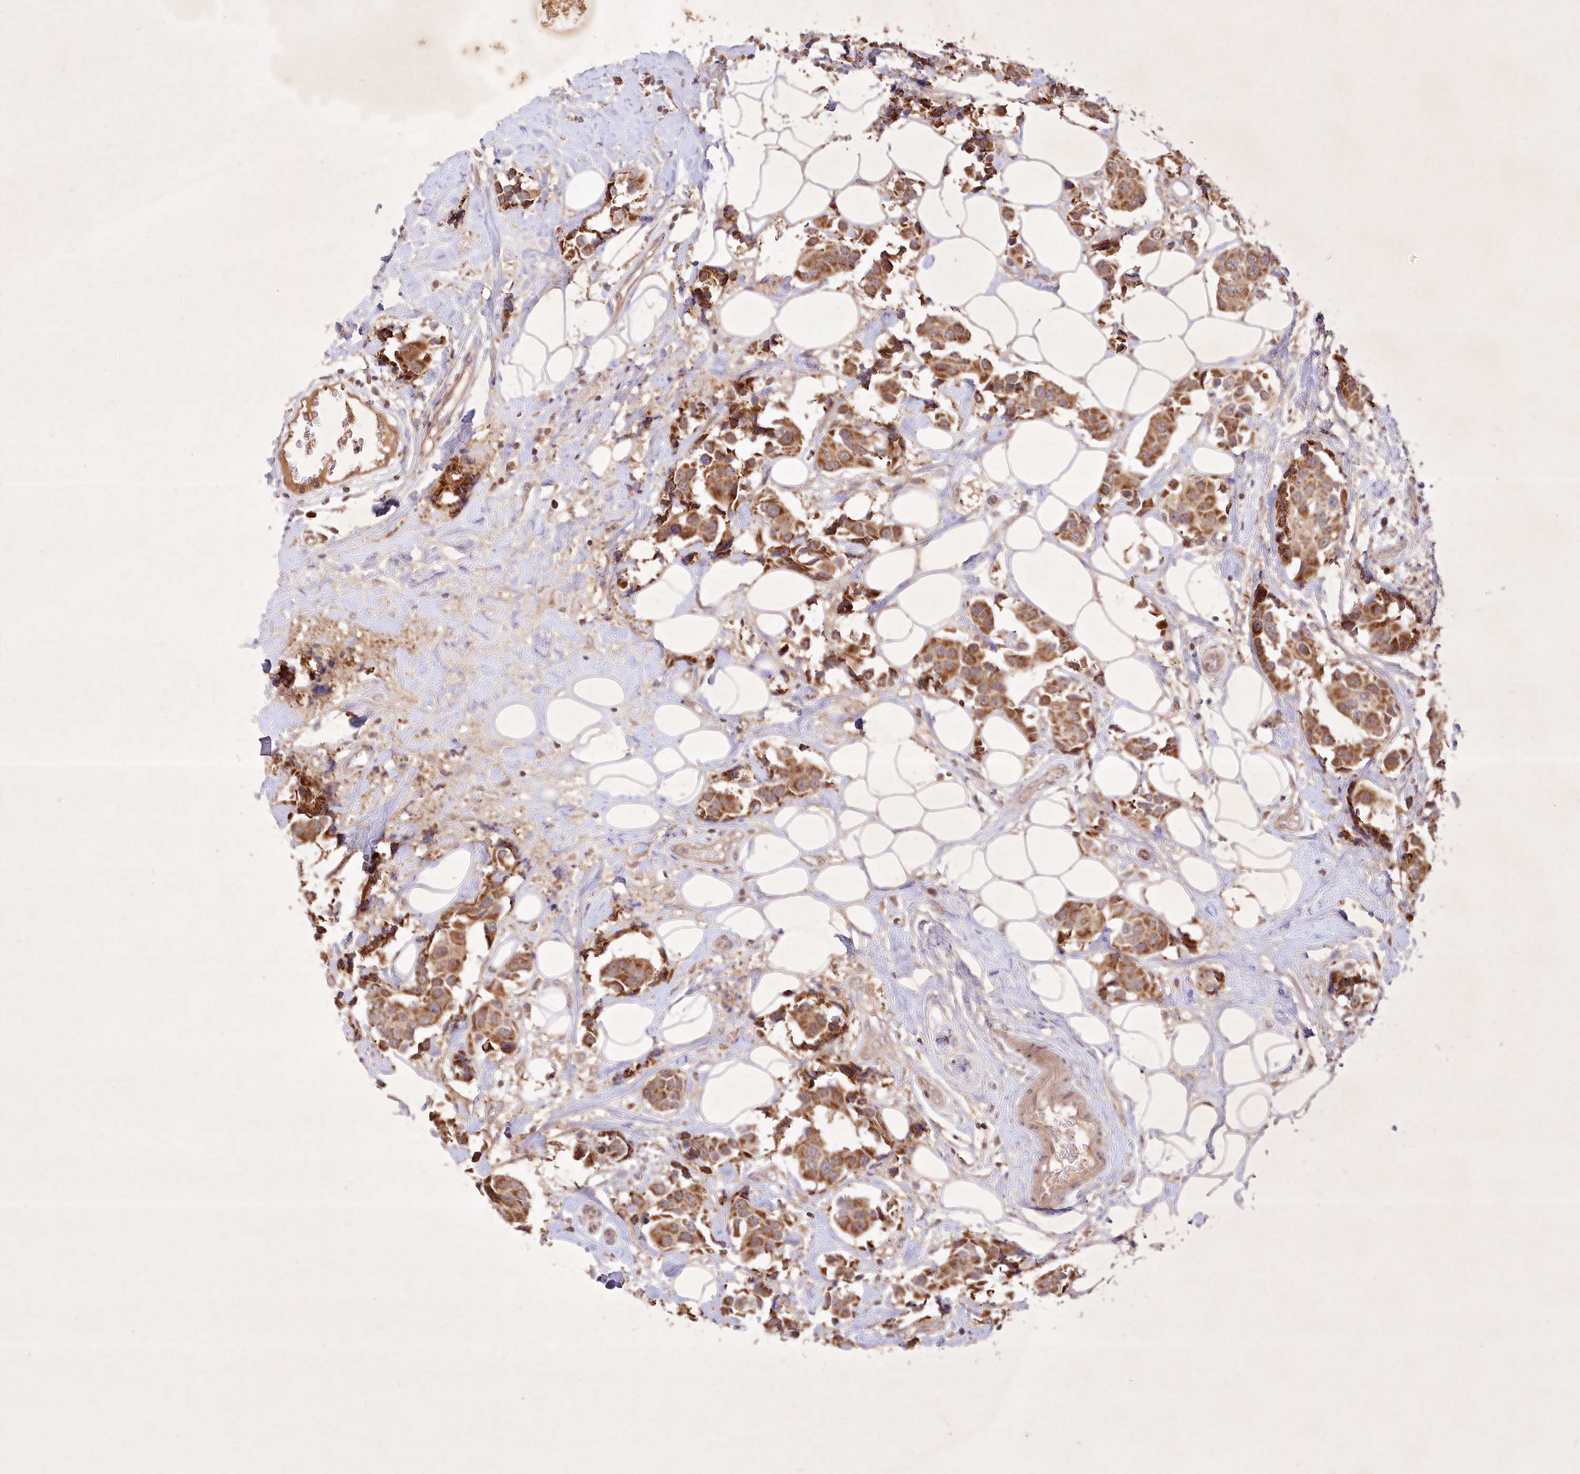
{"staining": {"intensity": "moderate", "quantity": ">75%", "location": "cytoplasmic/membranous"}, "tissue": "breast cancer", "cell_type": "Tumor cells", "image_type": "cancer", "snomed": [{"axis": "morphology", "description": "Normal tissue, NOS"}, {"axis": "morphology", "description": "Duct carcinoma"}, {"axis": "topography", "description": "Breast"}], "caption": "Tumor cells show moderate cytoplasmic/membranous expression in approximately >75% of cells in infiltrating ductal carcinoma (breast). The staining was performed using DAB to visualize the protein expression in brown, while the nuclei were stained in blue with hematoxylin (Magnification: 20x).", "gene": "IRAK1BP1", "patient": {"sex": "female", "age": 39}}